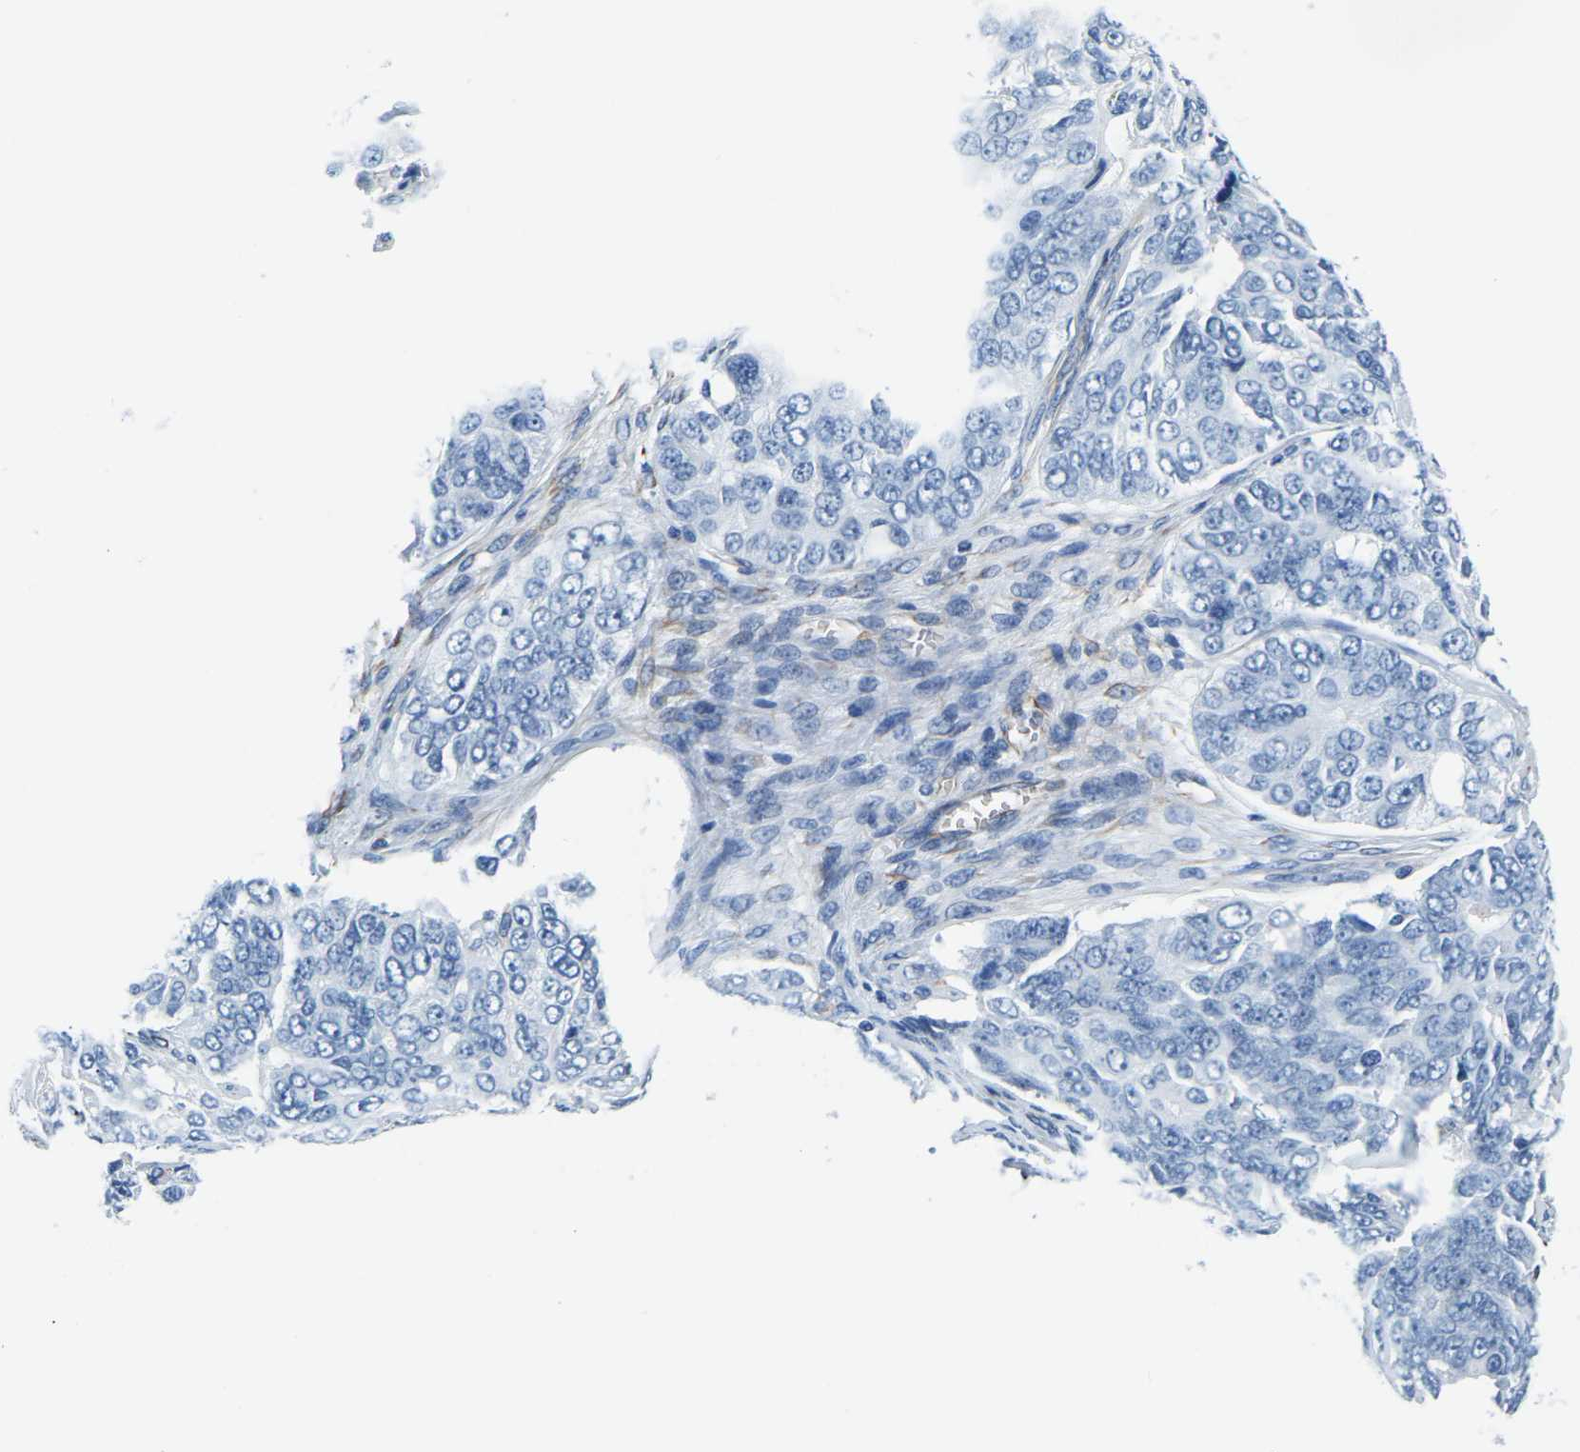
{"staining": {"intensity": "negative", "quantity": "none", "location": "none"}, "tissue": "ovarian cancer", "cell_type": "Tumor cells", "image_type": "cancer", "snomed": [{"axis": "morphology", "description": "Carcinoma, endometroid"}, {"axis": "topography", "description": "Ovary"}], "caption": "This is an immunohistochemistry (IHC) photomicrograph of human ovarian cancer (endometroid carcinoma). There is no expression in tumor cells.", "gene": "MS4A3", "patient": {"sex": "female", "age": 51}}